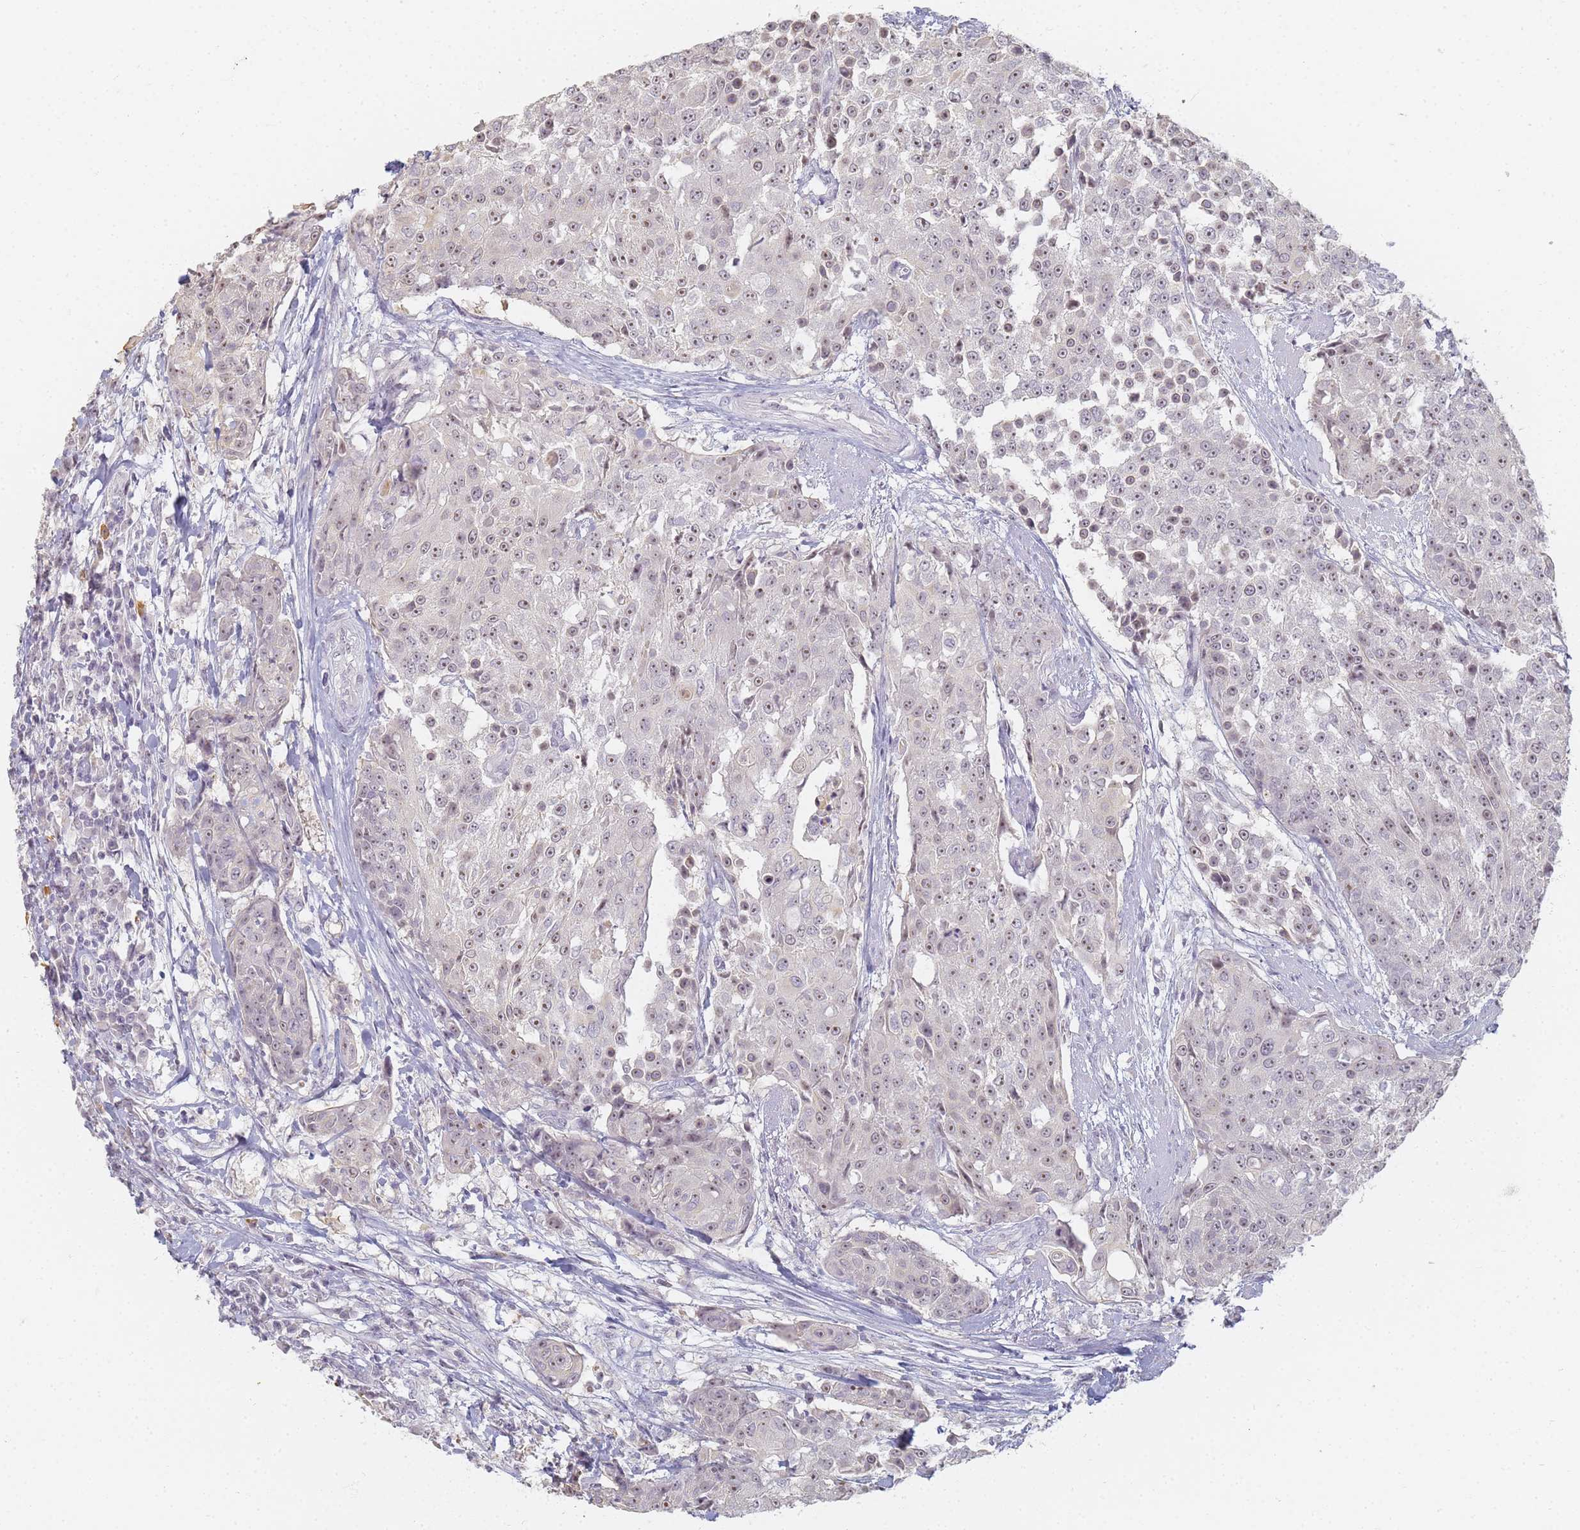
{"staining": {"intensity": "moderate", "quantity": ">75%", "location": "nuclear"}, "tissue": "urothelial cancer", "cell_type": "Tumor cells", "image_type": "cancer", "snomed": [{"axis": "morphology", "description": "Urothelial carcinoma, High grade"}, {"axis": "topography", "description": "Urinary bladder"}], "caption": "Urothelial cancer stained for a protein displays moderate nuclear positivity in tumor cells. The staining was performed using DAB to visualize the protein expression in brown, while the nuclei were stained in blue with hematoxylin (Magnification: 20x).", "gene": "SLC38A9", "patient": {"sex": "female", "age": 63}}